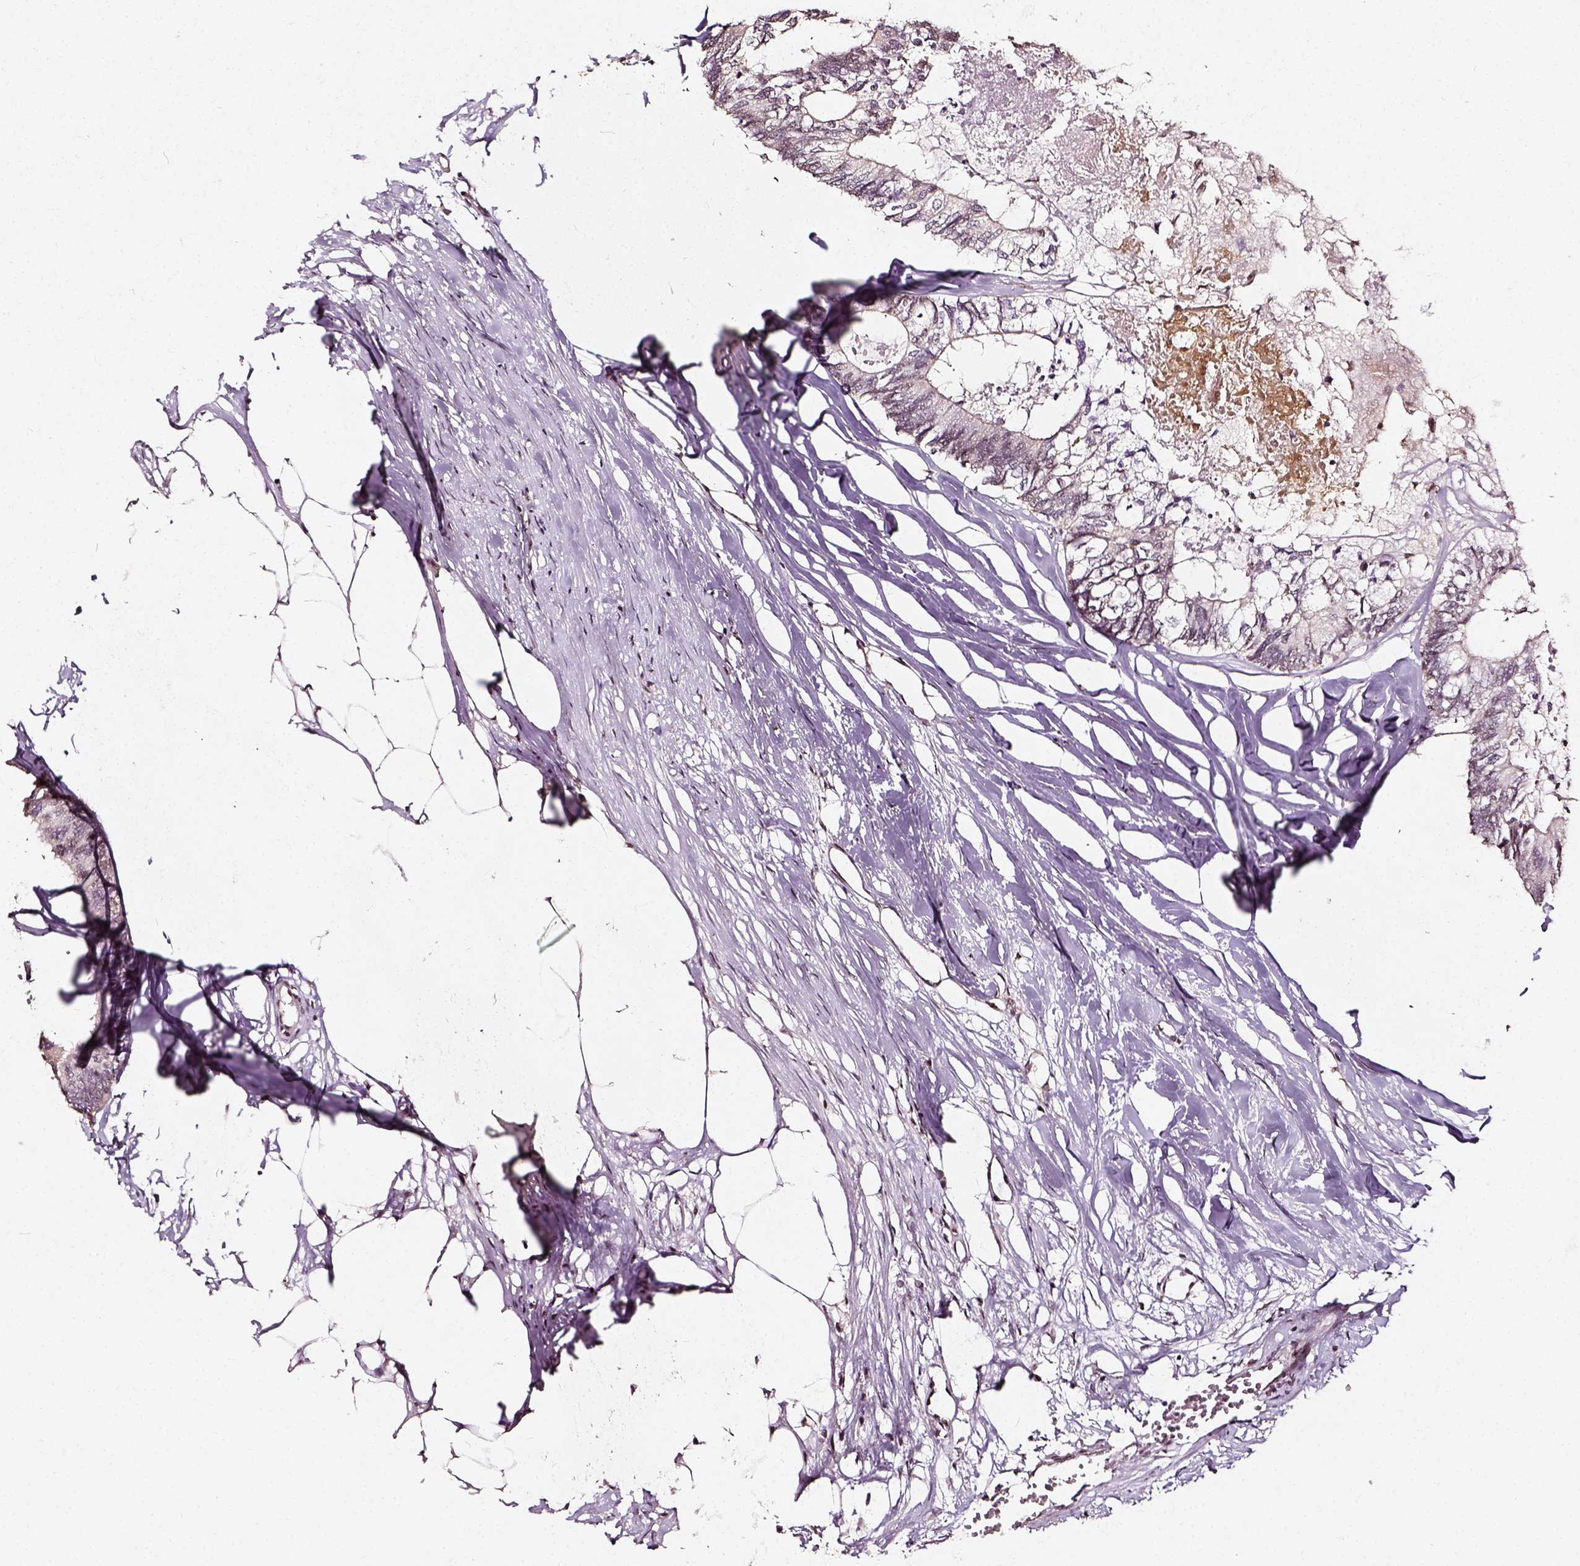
{"staining": {"intensity": "negative", "quantity": "none", "location": "none"}, "tissue": "colorectal cancer", "cell_type": "Tumor cells", "image_type": "cancer", "snomed": [{"axis": "morphology", "description": "Adenocarcinoma, NOS"}, {"axis": "topography", "description": "Colon"}, {"axis": "topography", "description": "Rectum"}], "caption": "An IHC photomicrograph of adenocarcinoma (colorectal) is shown. There is no staining in tumor cells of adenocarcinoma (colorectal).", "gene": "NACC1", "patient": {"sex": "male", "age": 57}}